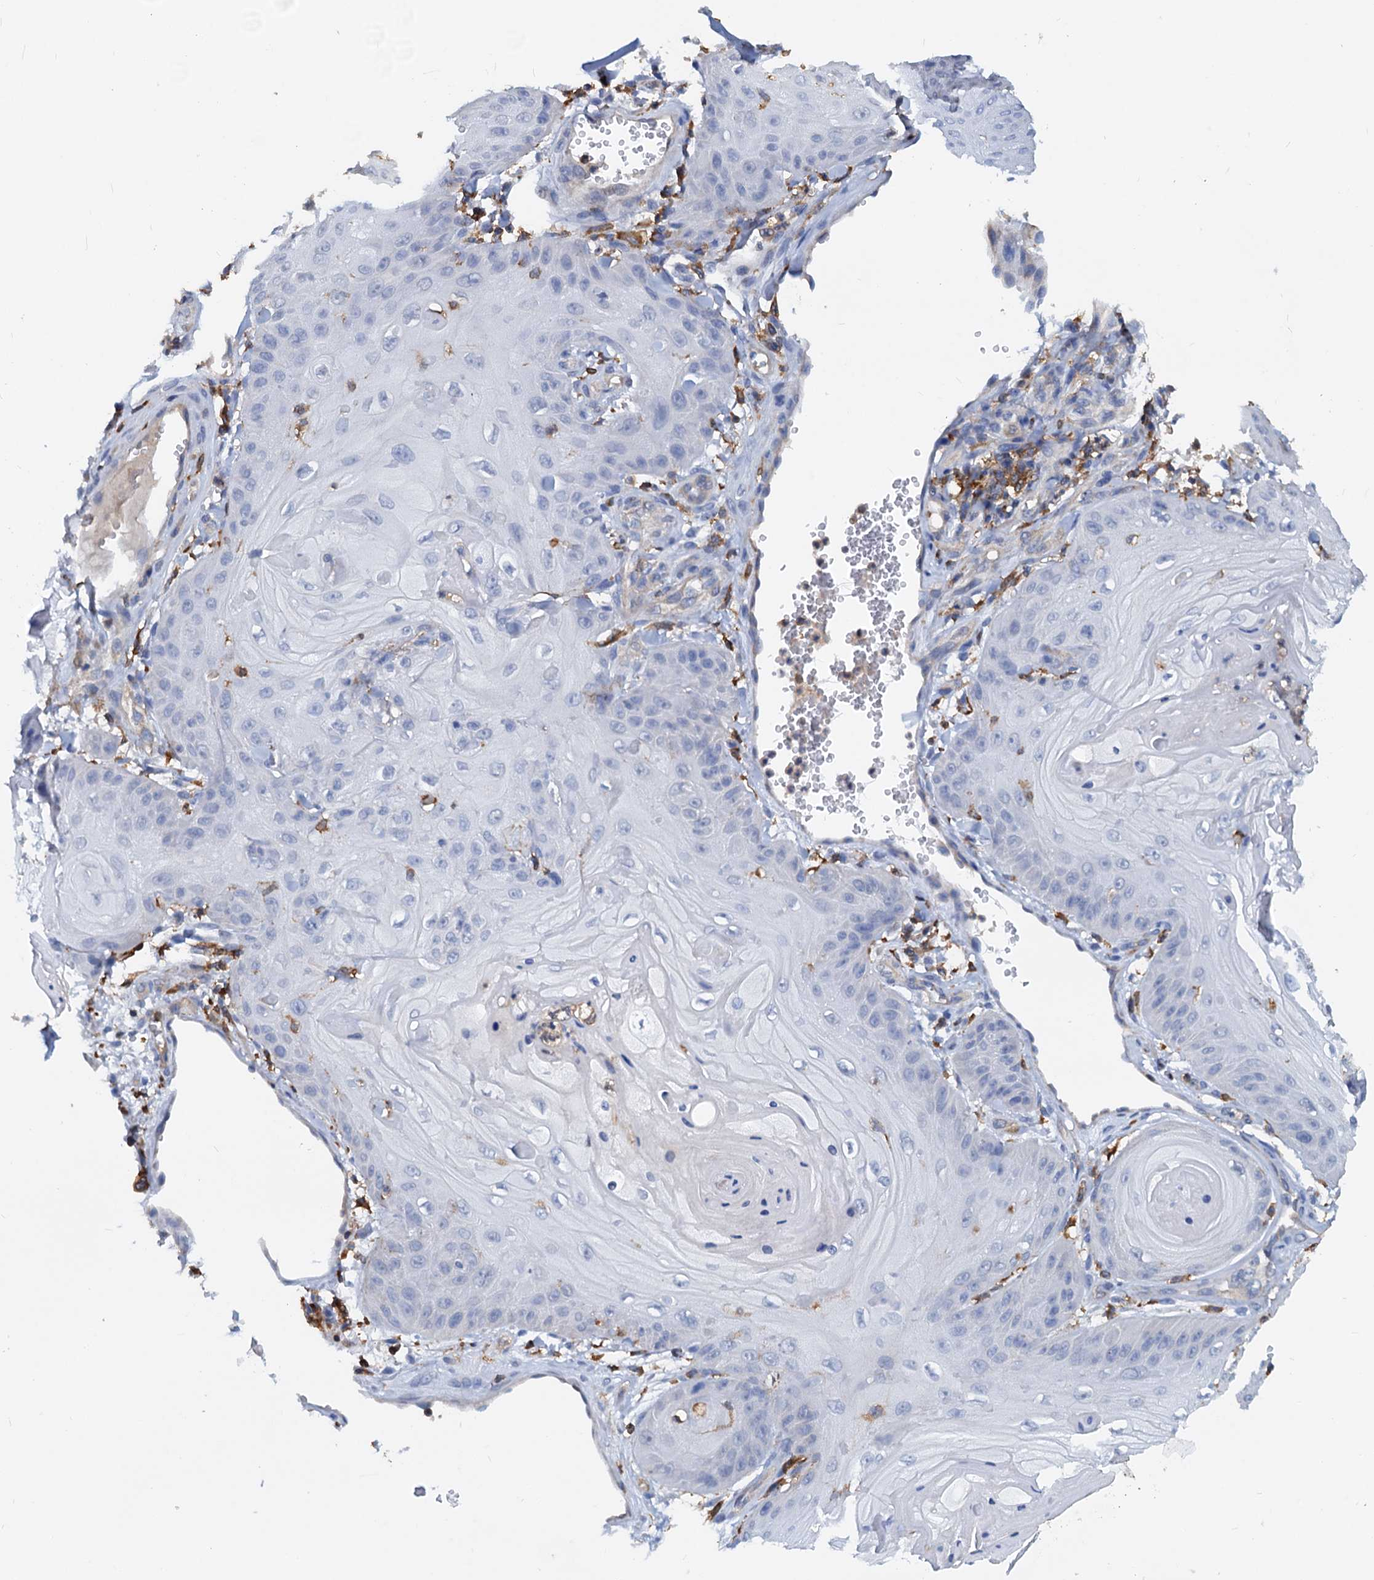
{"staining": {"intensity": "negative", "quantity": "none", "location": "none"}, "tissue": "skin cancer", "cell_type": "Tumor cells", "image_type": "cancer", "snomed": [{"axis": "morphology", "description": "Squamous cell carcinoma, NOS"}, {"axis": "topography", "description": "Skin"}], "caption": "A micrograph of human skin squamous cell carcinoma is negative for staining in tumor cells.", "gene": "LCP2", "patient": {"sex": "male", "age": 74}}